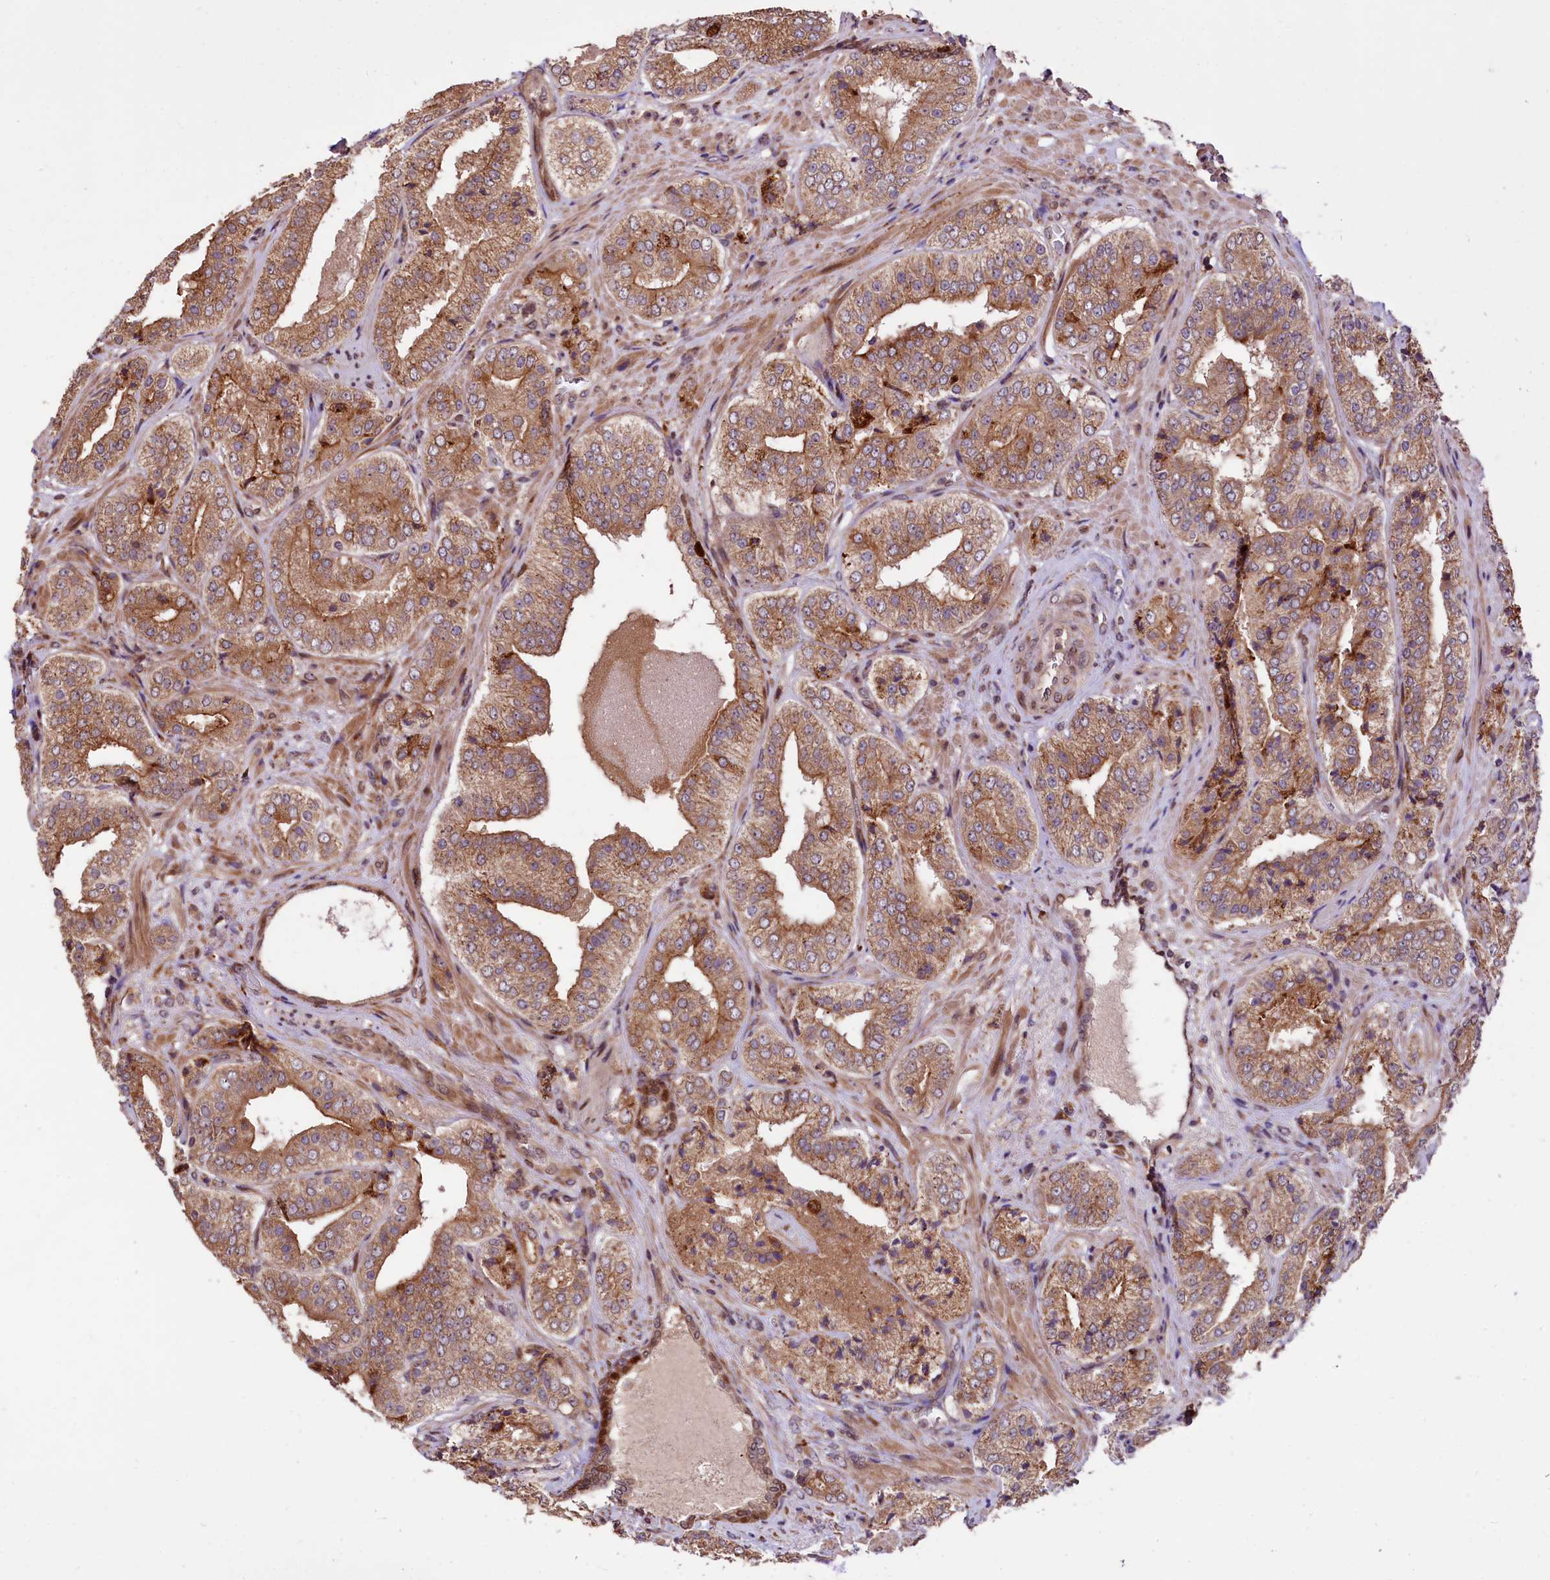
{"staining": {"intensity": "moderate", "quantity": ">75%", "location": "cytoplasmic/membranous"}, "tissue": "prostate cancer", "cell_type": "Tumor cells", "image_type": "cancer", "snomed": [{"axis": "morphology", "description": "Adenocarcinoma, High grade"}, {"axis": "topography", "description": "Prostate"}], "caption": "A medium amount of moderate cytoplasmic/membranous expression is seen in about >75% of tumor cells in prostate high-grade adenocarcinoma tissue.", "gene": "C5orf15", "patient": {"sex": "male", "age": 71}}